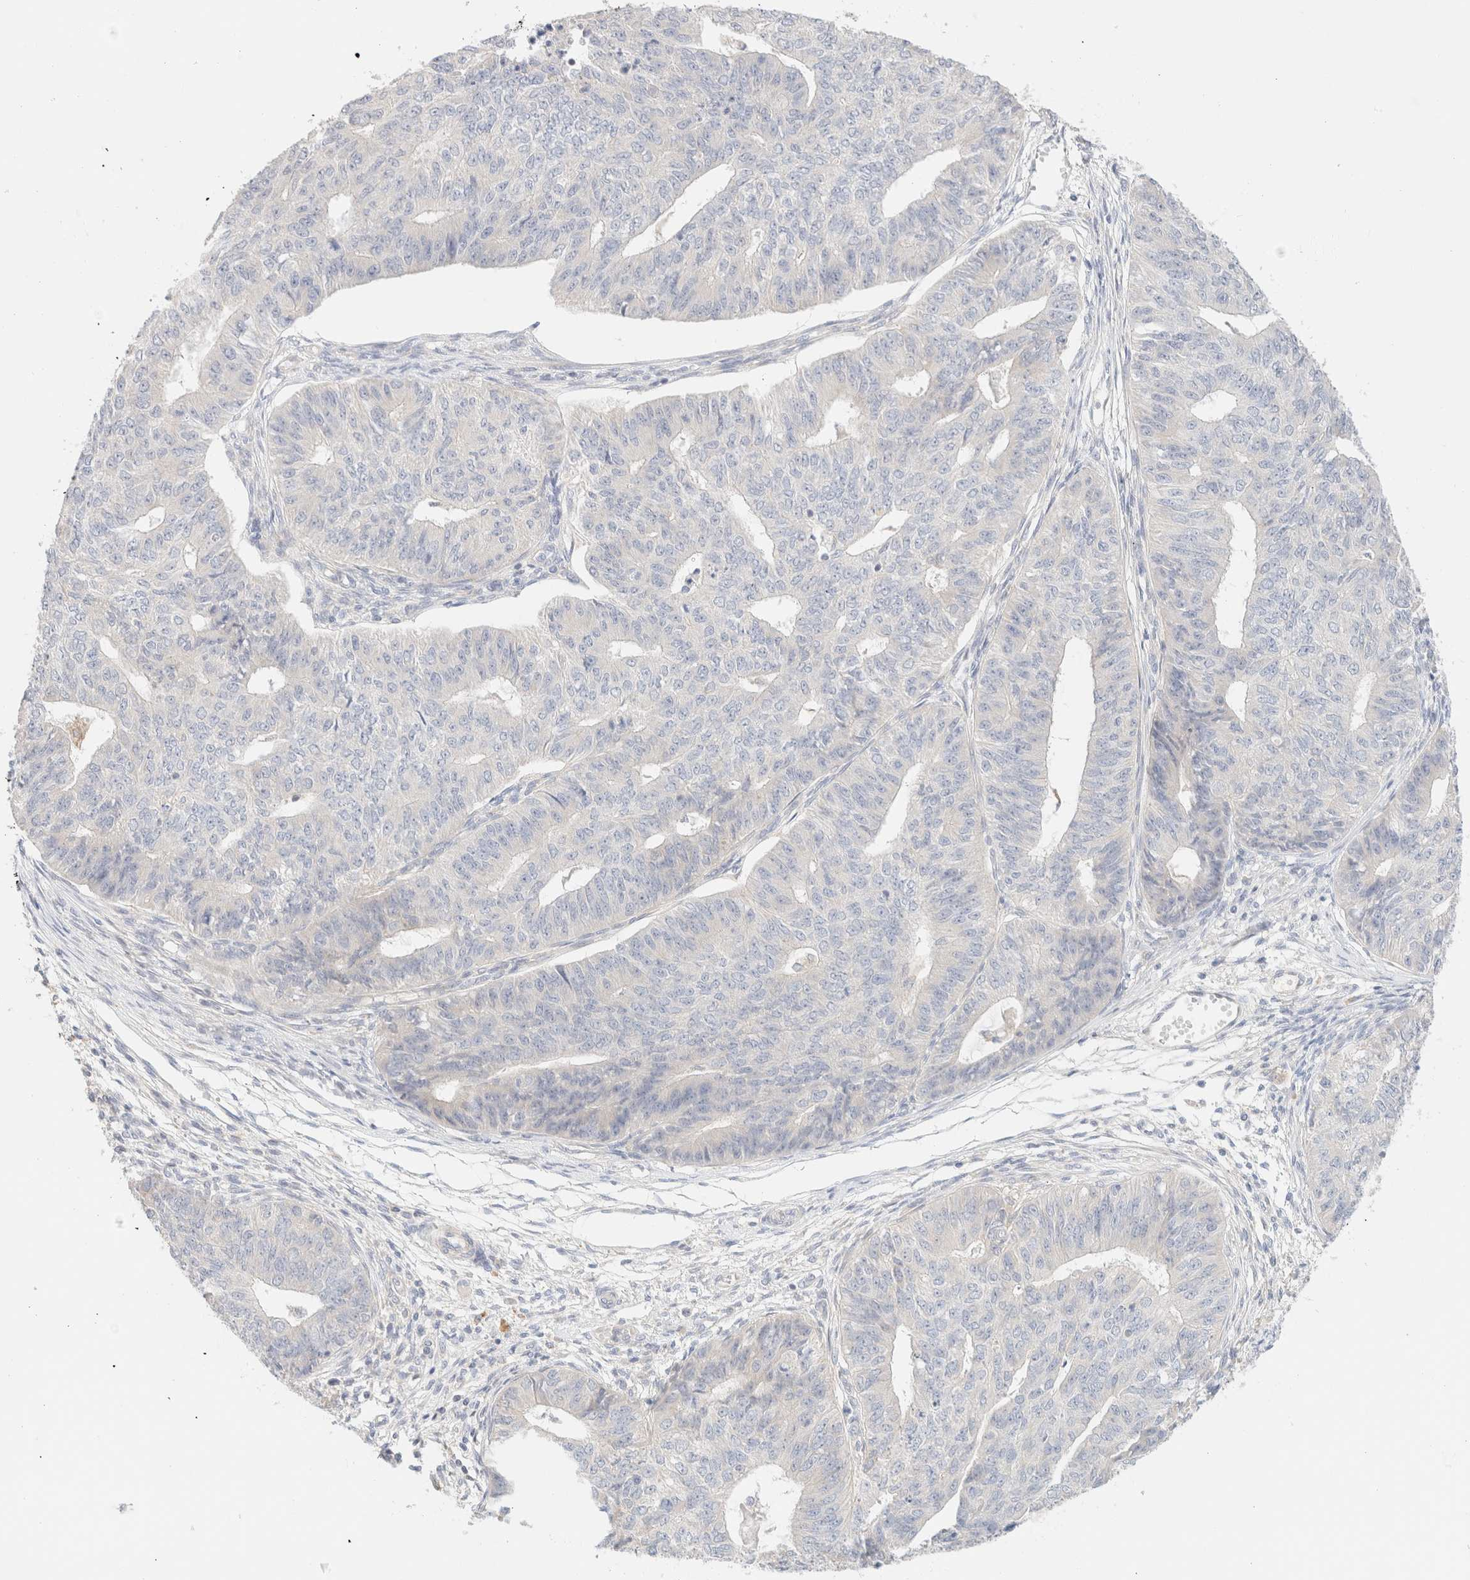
{"staining": {"intensity": "negative", "quantity": "none", "location": "none"}, "tissue": "endometrial cancer", "cell_type": "Tumor cells", "image_type": "cancer", "snomed": [{"axis": "morphology", "description": "Adenocarcinoma, NOS"}, {"axis": "topography", "description": "Endometrium"}], "caption": "This is a histopathology image of IHC staining of endometrial adenocarcinoma, which shows no positivity in tumor cells.", "gene": "SARM1", "patient": {"sex": "female", "age": 32}}